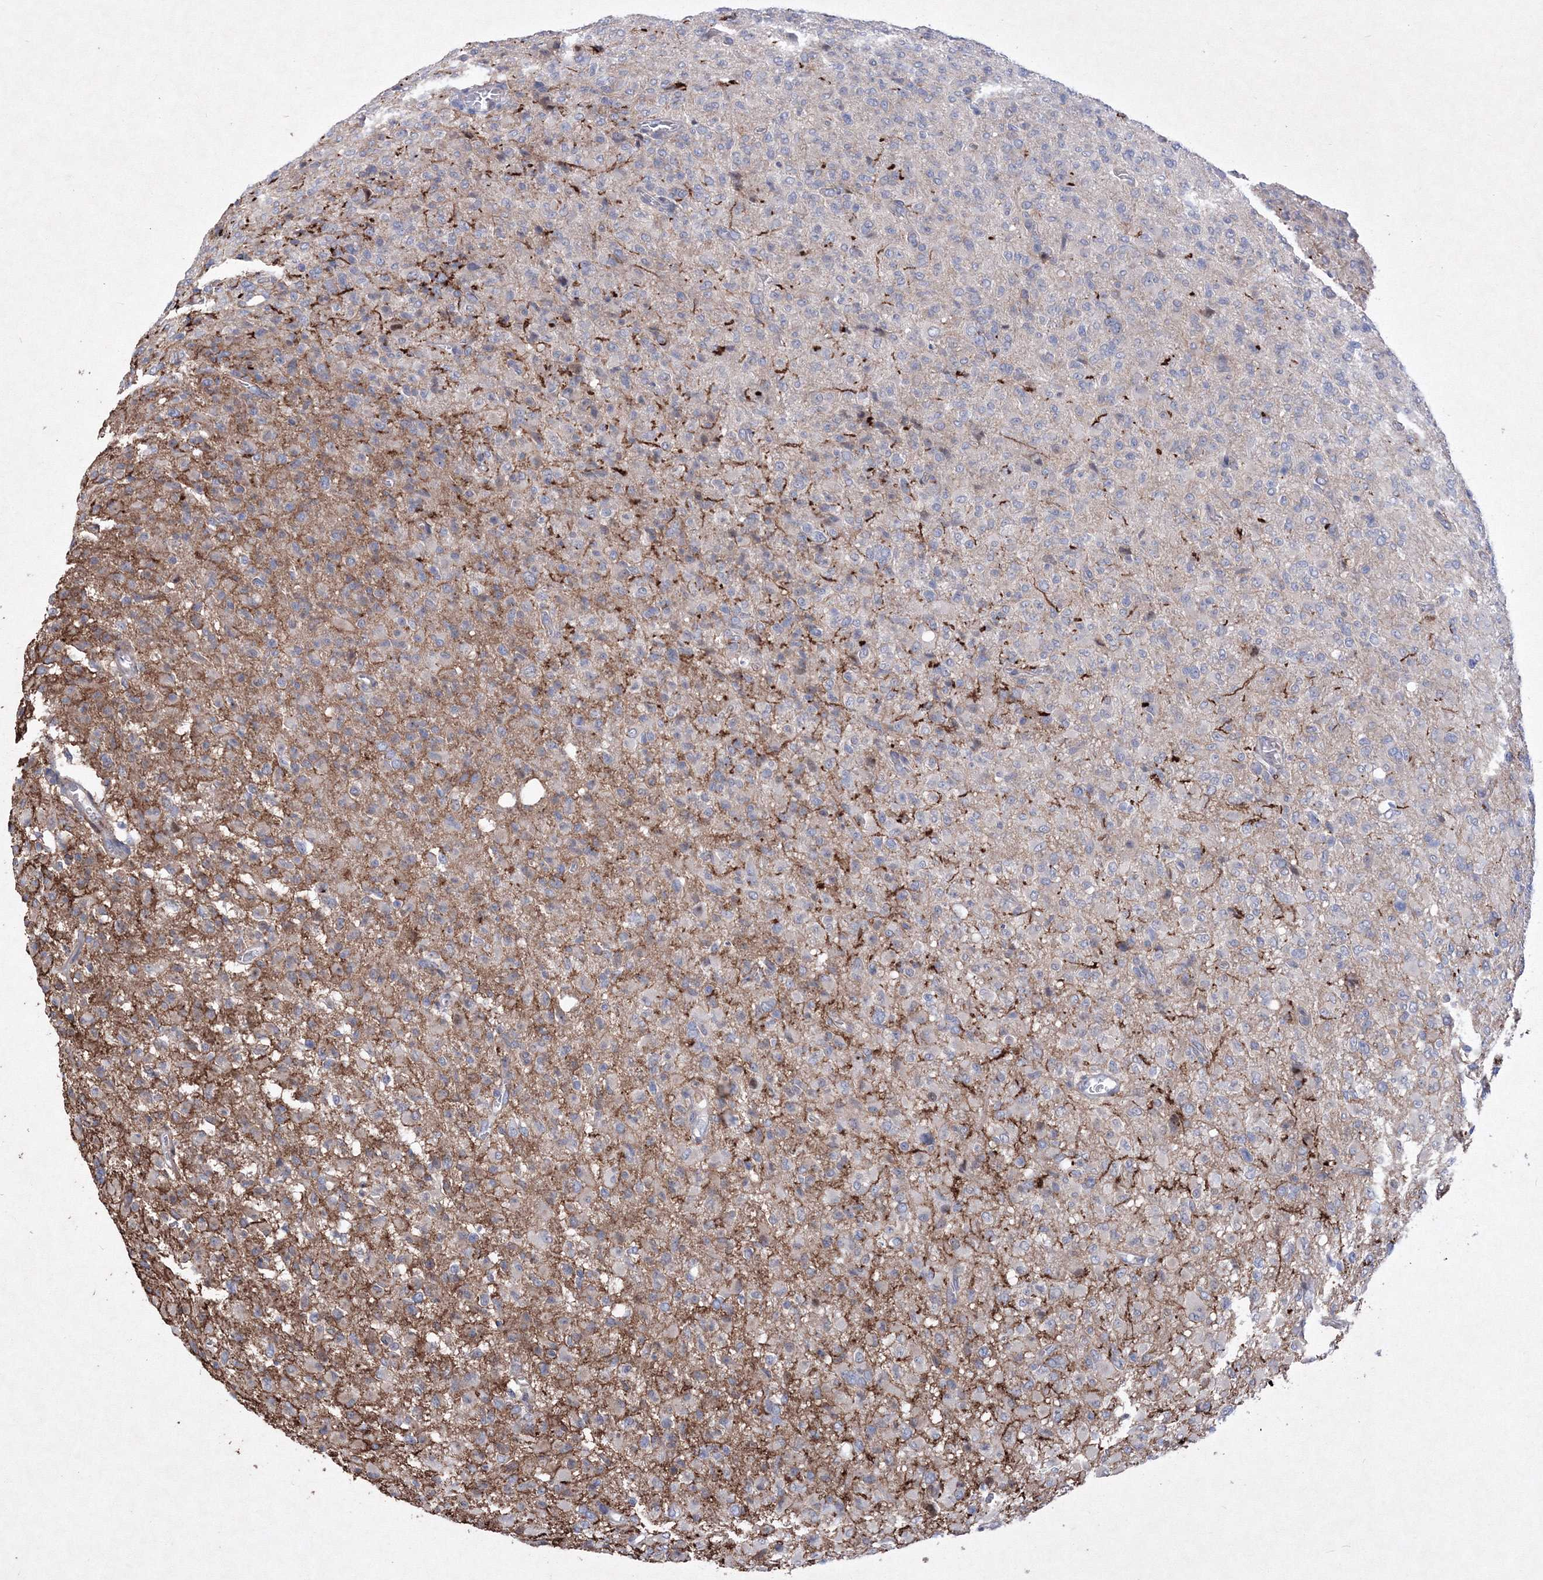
{"staining": {"intensity": "negative", "quantity": "none", "location": "none"}, "tissue": "glioma", "cell_type": "Tumor cells", "image_type": "cancer", "snomed": [{"axis": "morphology", "description": "Glioma, malignant, High grade"}, {"axis": "topography", "description": "Brain"}], "caption": "Glioma was stained to show a protein in brown. There is no significant staining in tumor cells.", "gene": "RNPEPL1", "patient": {"sex": "female", "age": 57}}